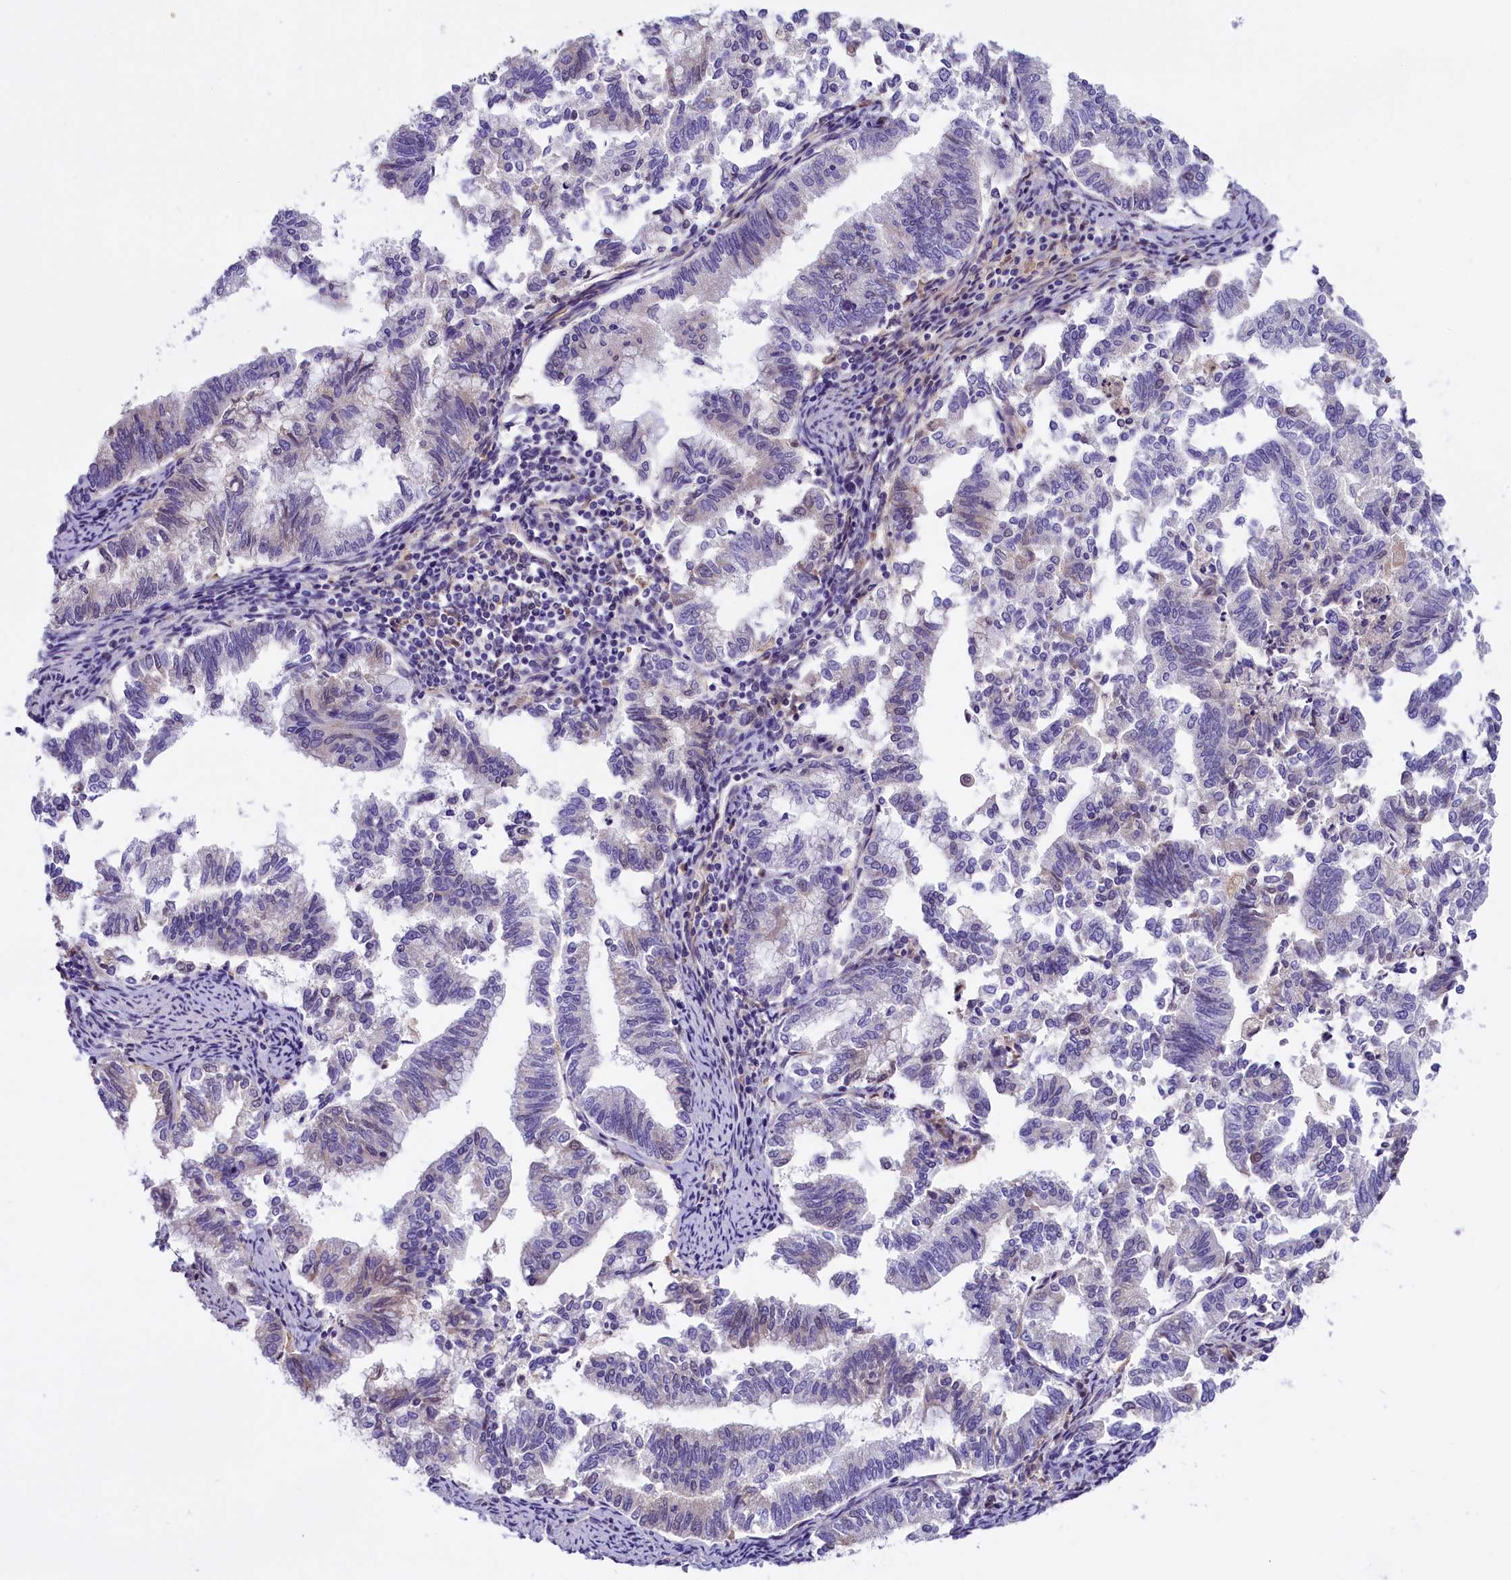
{"staining": {"intensity": "negative", "quantity": "none", "location": "none"}, "tissue": "endometrial cancer", "cell_type": "Tumor cells", "image_type": "cancer", "snomed": [{"axis": "morphology", "description": "Adenocarcinoma, NOS"}, {"axis": "topography", "description": "Endometrium"}], "caption": "This is an immunohistochemistry (IHC) photomicrograph of endometrial cancer (adenocarcinoma). There is no staining in tumor cells.", "gene": "CCDC32", "patient": {"sex": "female", "age": 79}}